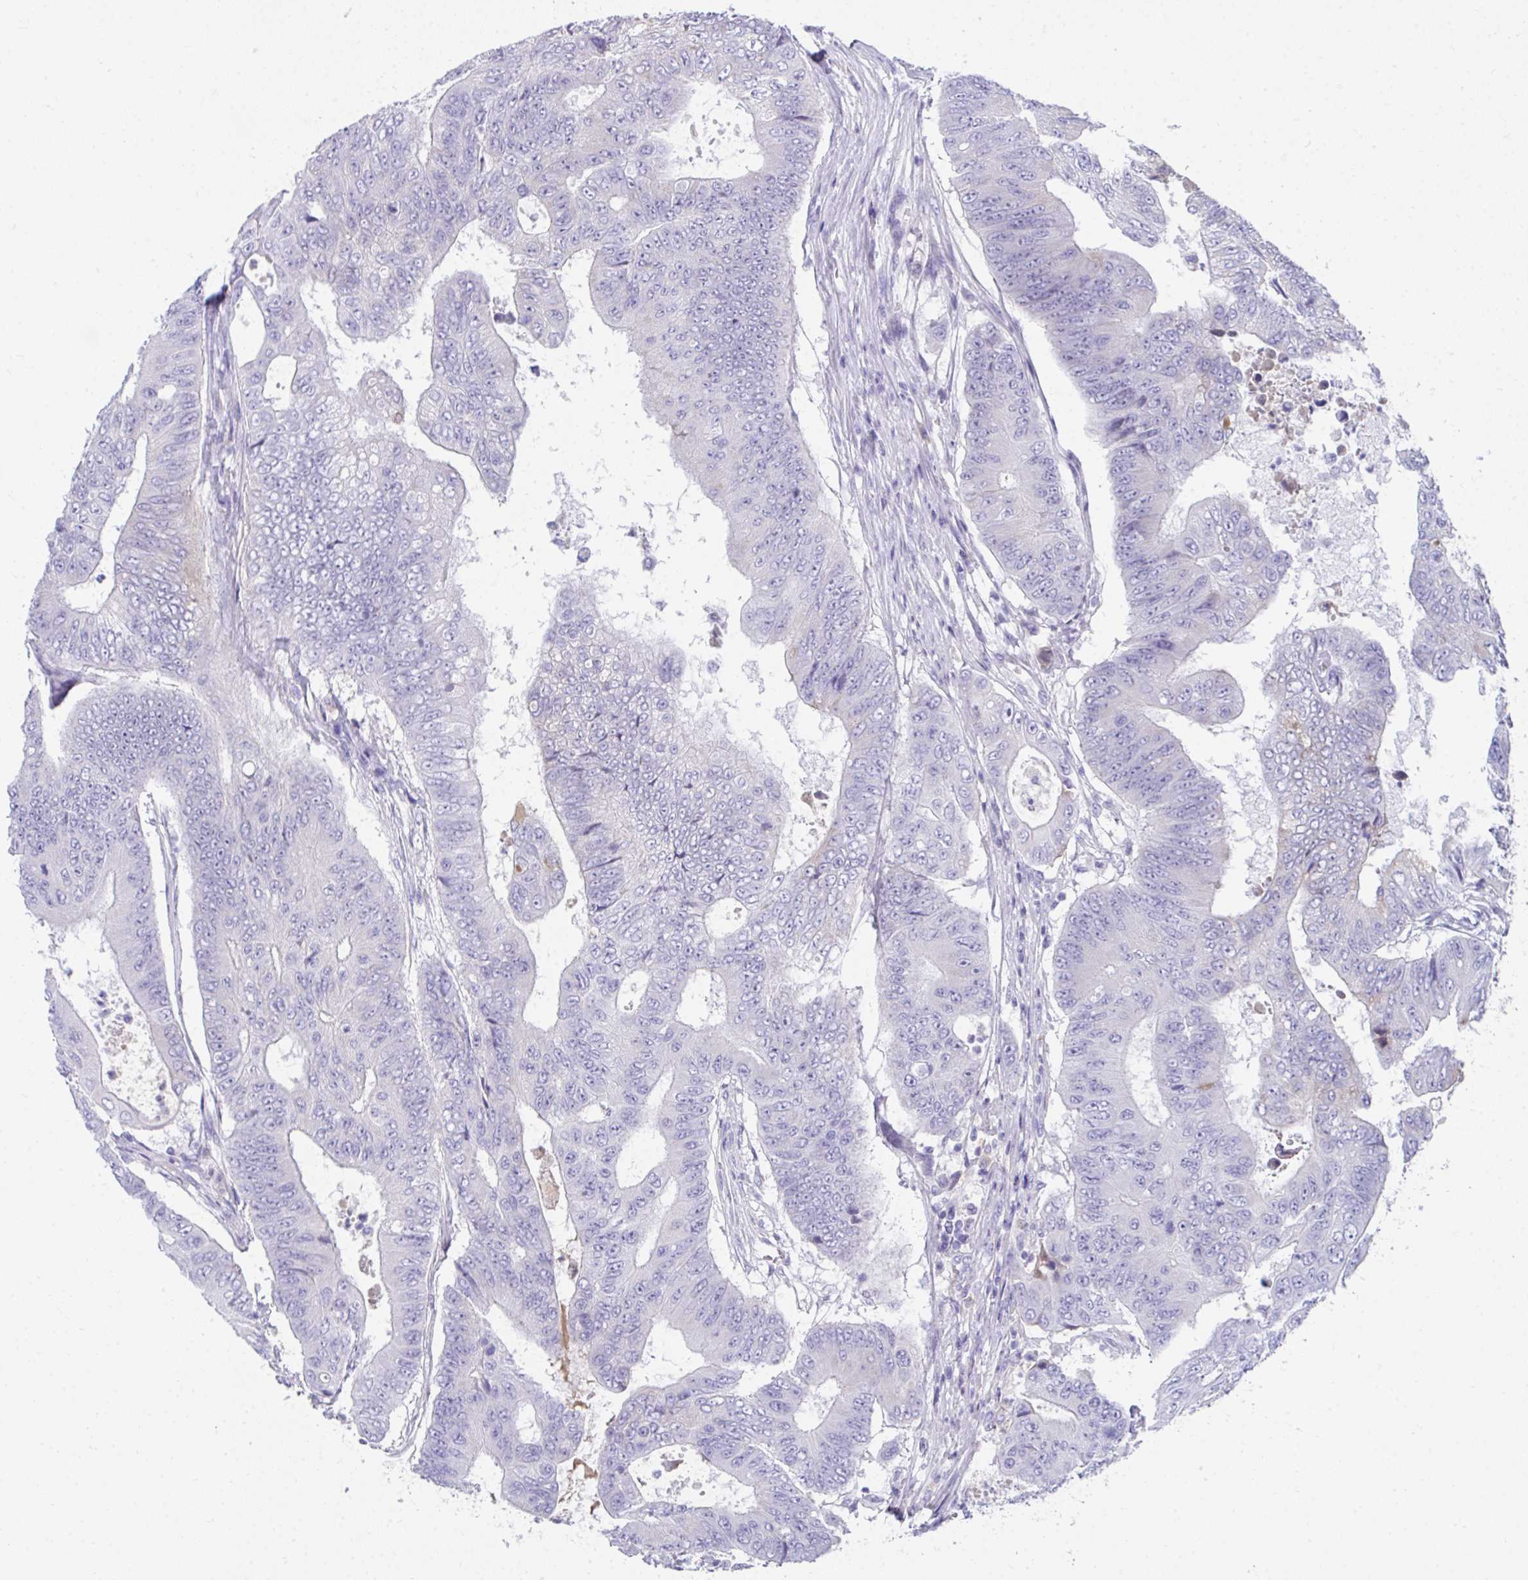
{"staining": {"intensity": "weak", "quantity": "<25%", "location": "cytoplasmic/membranous"}, "tissue": "colorectal cancer", "cell_type": "Tumor cells", "image_type": "cancer", "snomed": [{"axis": "morphology", "description": "Adenocarcinoma, NOS"}, {"axis": "topography", "description": "Colon"}], "caption": "Immunohistochemistry photomicrograph of neoplastic tissue: colorectal cancer stained with DAB (3,3'-diaminobenzidine) displays no significant protein expression in tumor cells.", "gene": "COA5", "patient": {"sex": "female", "age": 48}}